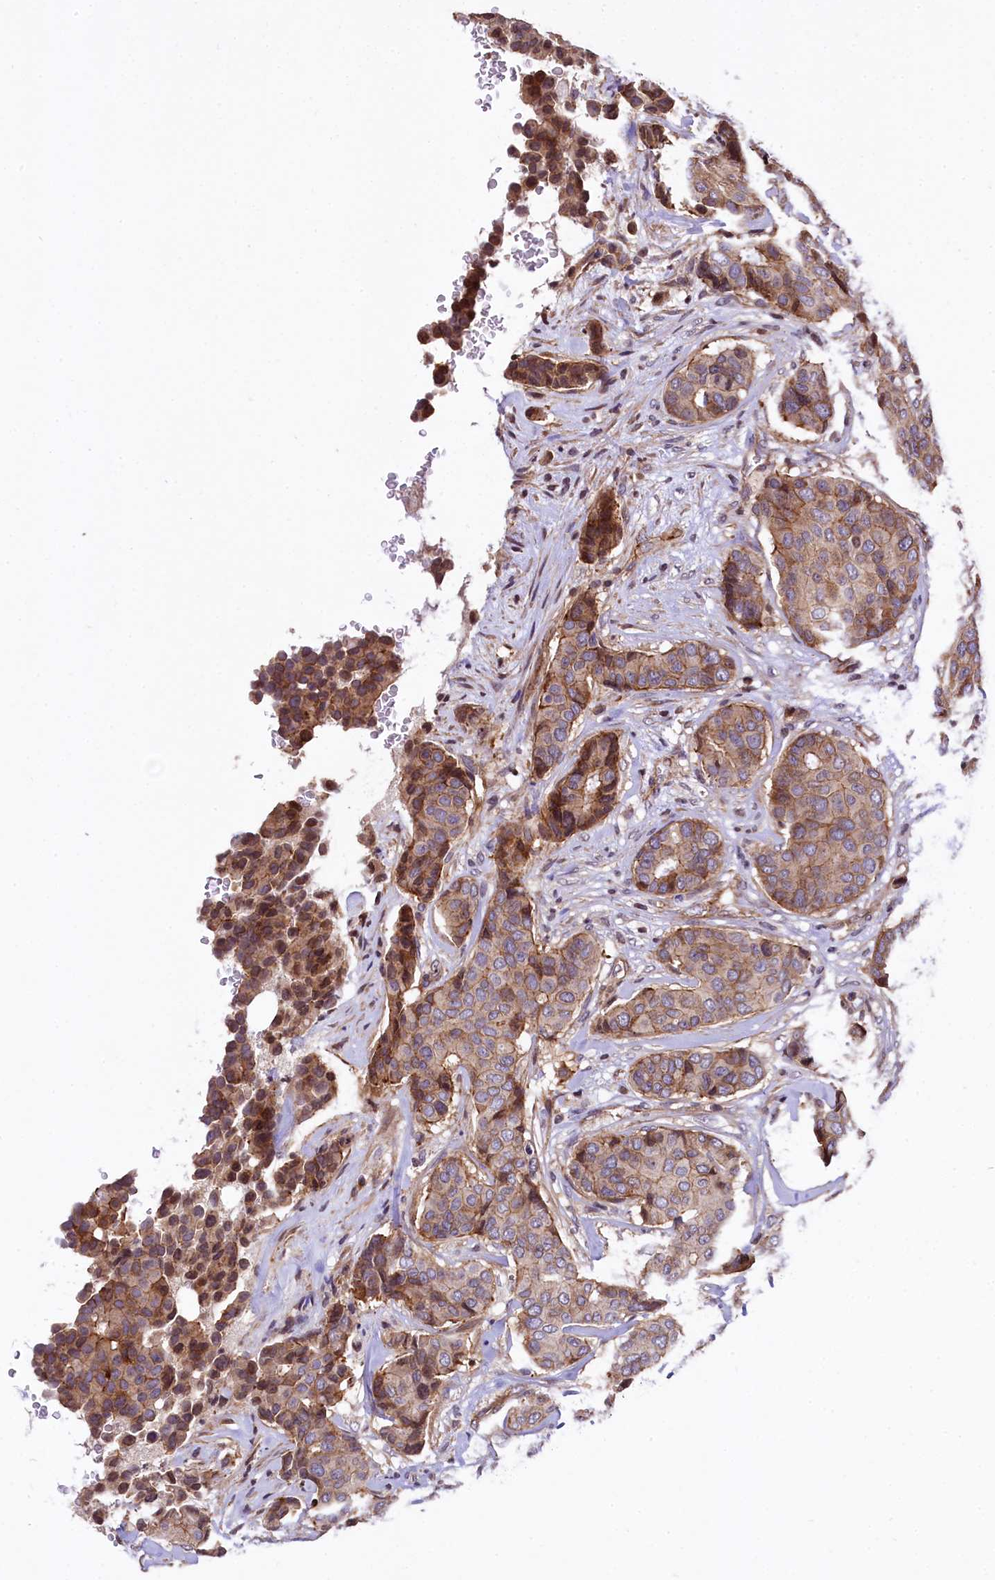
{"staining": {"intensity": "moderate", "quantity": ">75%", "location": "cytoplasmic/membranous"}, "tissue": "breast cancer", "cell_type": "Tumor cells", "image_type": "cancer", "snomed": [{"axis": "morphology", "description": "Duct carcinoma"}, {"axis": "topography", "description": "Breast"}], "caption": "A brown stain shows moderate cytoplasmic/membranous positivity of a protein in breast cancer tumor cells. (Brightfield microscopy of DAB IHC at high magnification).", "gene": "ZNF2", "patient": {"sex": "female", "age": 75}}